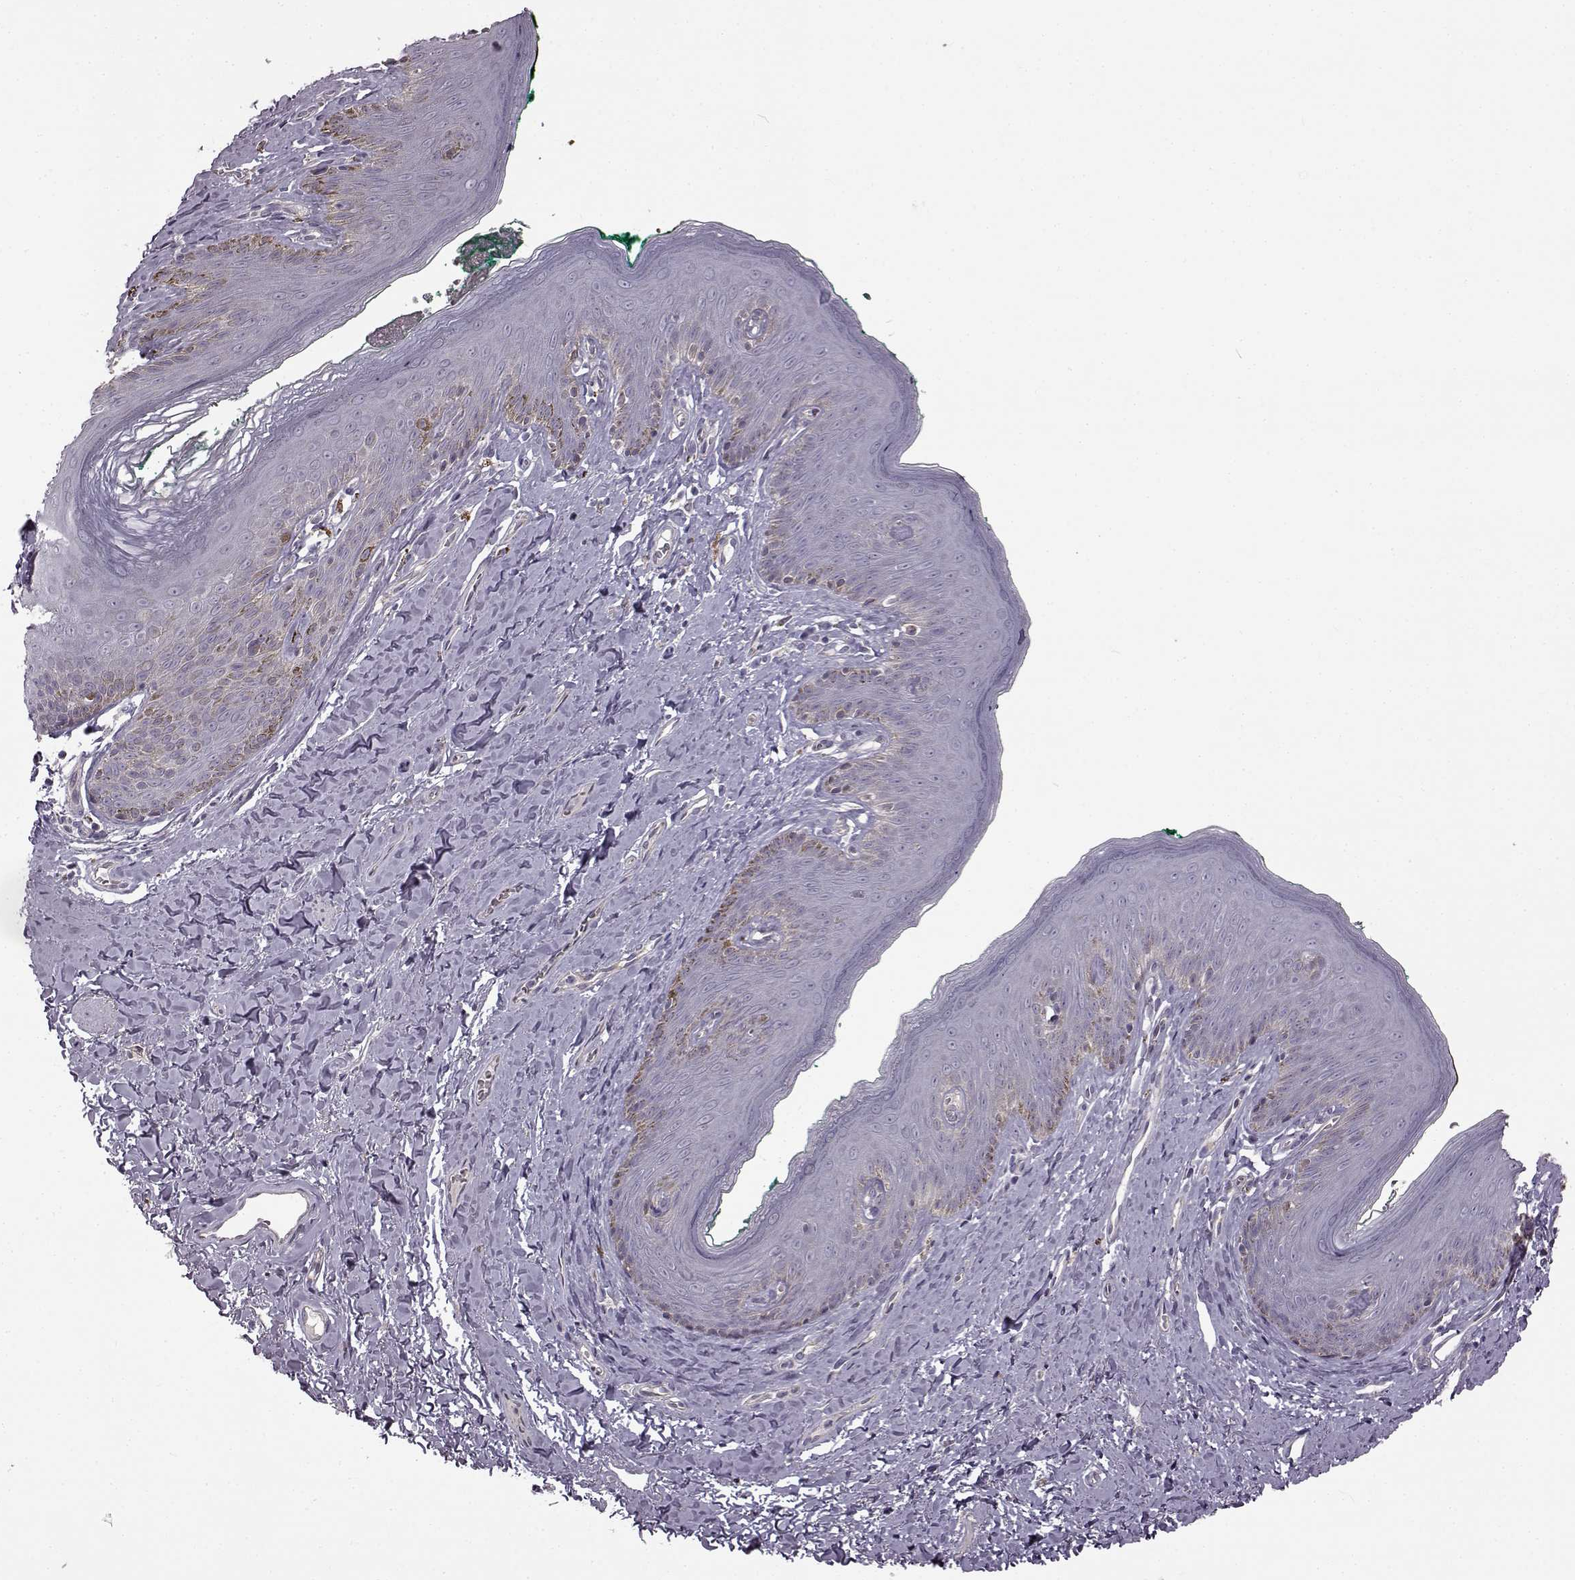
{"staining": {"intensity": "weak", "quantity": "<25%", "location": "cytoplasmic/membranous"}, "tissue": "skin", "cell_type": "Epidermal cells", "image_type": "normal", "snomed": [{"axis": "morphology", "description": "Normal tissue, NOS"}, {"axis": "topography", "description": "Vulva"}], "caption": "Immunohistochemistry (IHC) photomicrograph of normal skin stained for a protein (brown), which reveals no expression in epidermal cells. (Stains: DAB (3,3'-diaminobenzidine) IHC with hematoxylin counter stain, Microscopy: brightfield microscopy at high magnification).", "gene": "B3GNT6", "patient": {"sex": "female", "age": 66}}